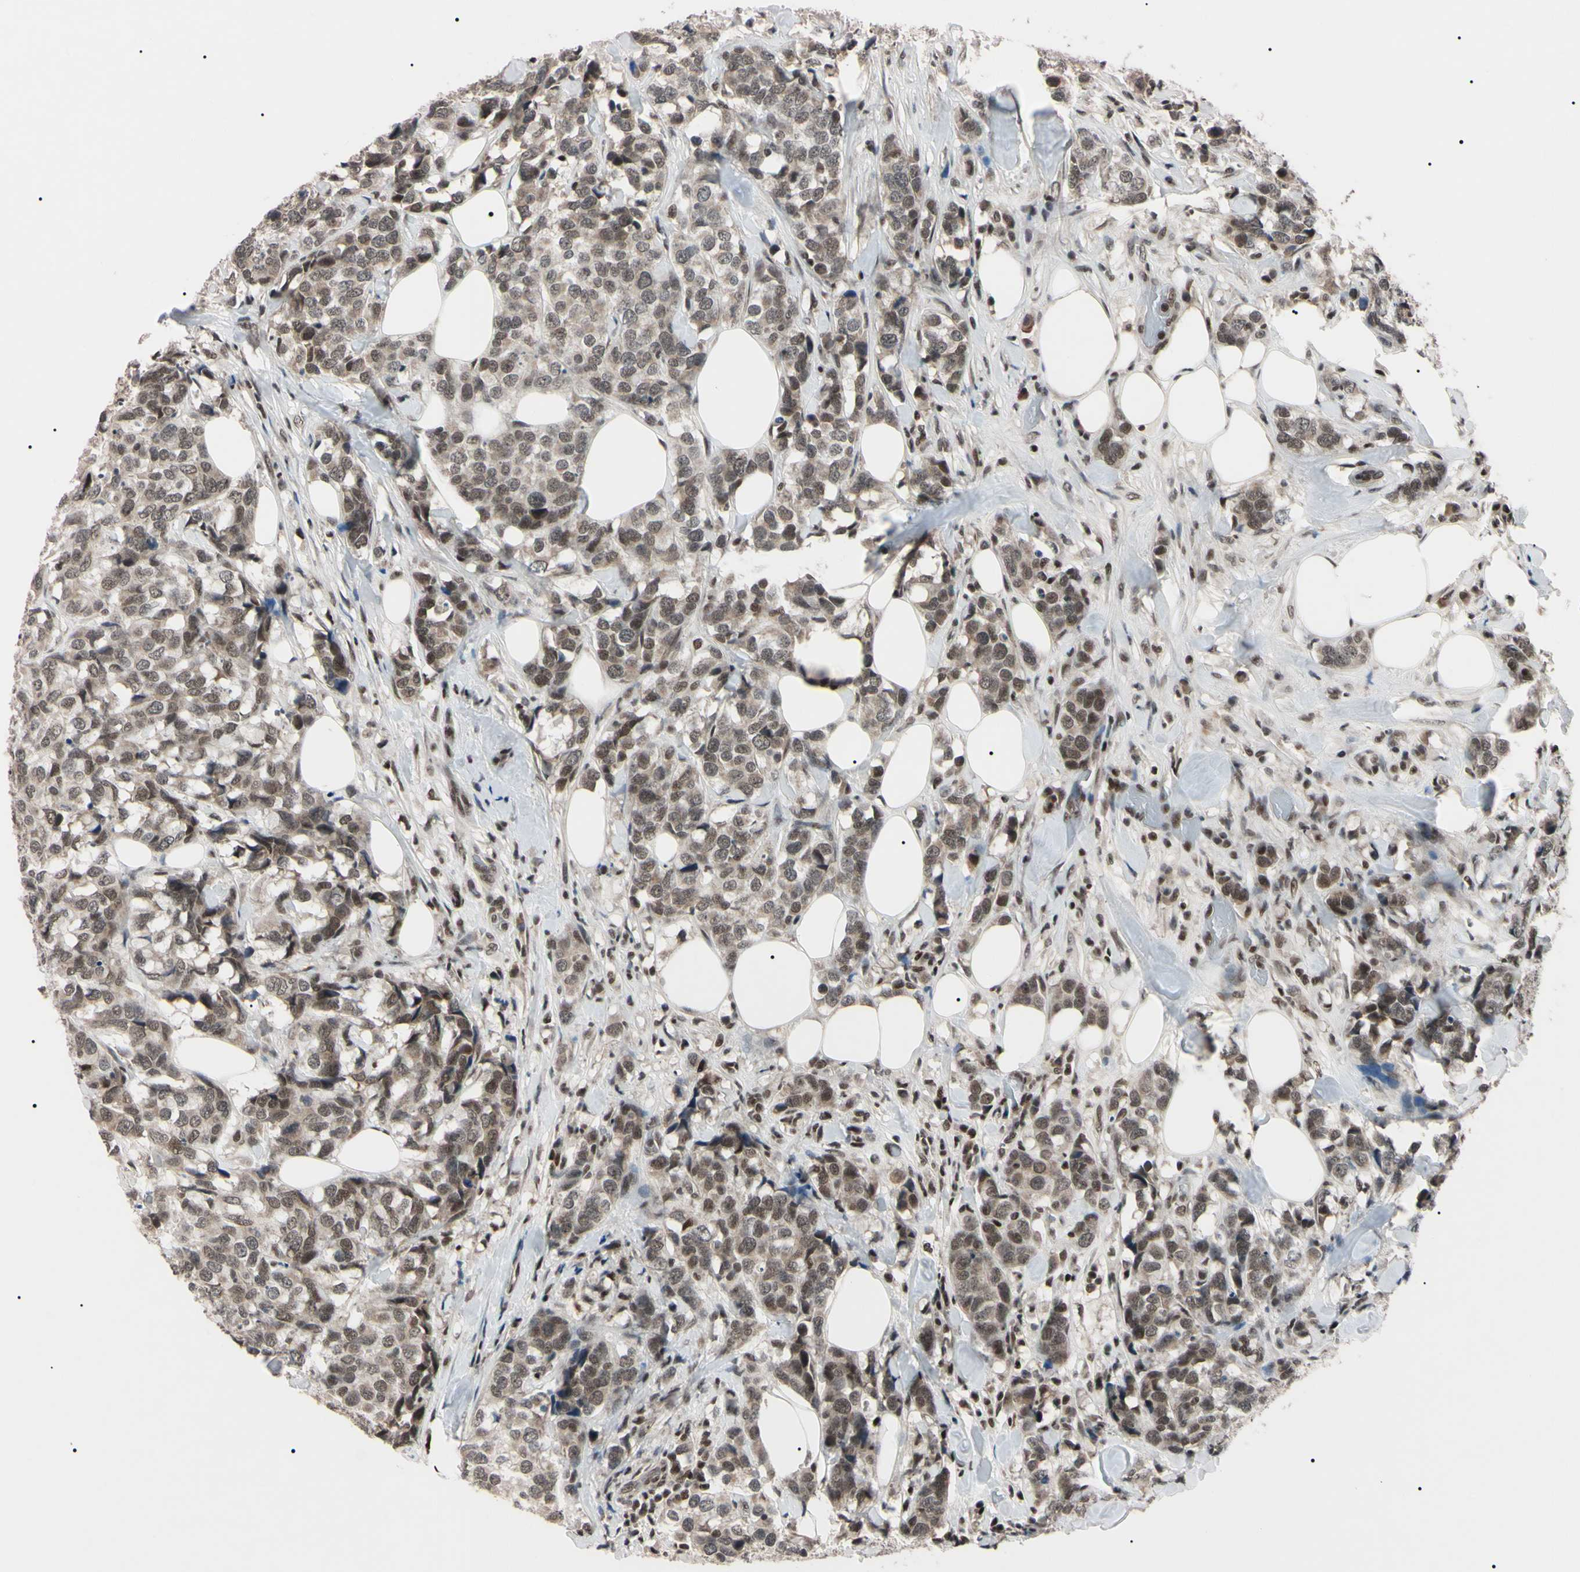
{"staining": {"intensity": "weak", "quantity": ">75%", "location": "cytoplasmic/membranous"}, "tissue": "breast cancer", "cell_type": "Tumor cells", "image_type": "cancer", "snomed": [{"axis": "morphology", "description": "Lobular carcinoma"}, {"axis": "topography", "description": "Breast"}], "caption": "The micrograph displays a brown stain indicating the presence of a protein in the cytoplasmic/membranous of tumor cells in breast cancer. (DAB = brown stain, brightfield microscopy at high magnification).", "gene": "YY1", "patient": {"sex": "female", "age": 59}}